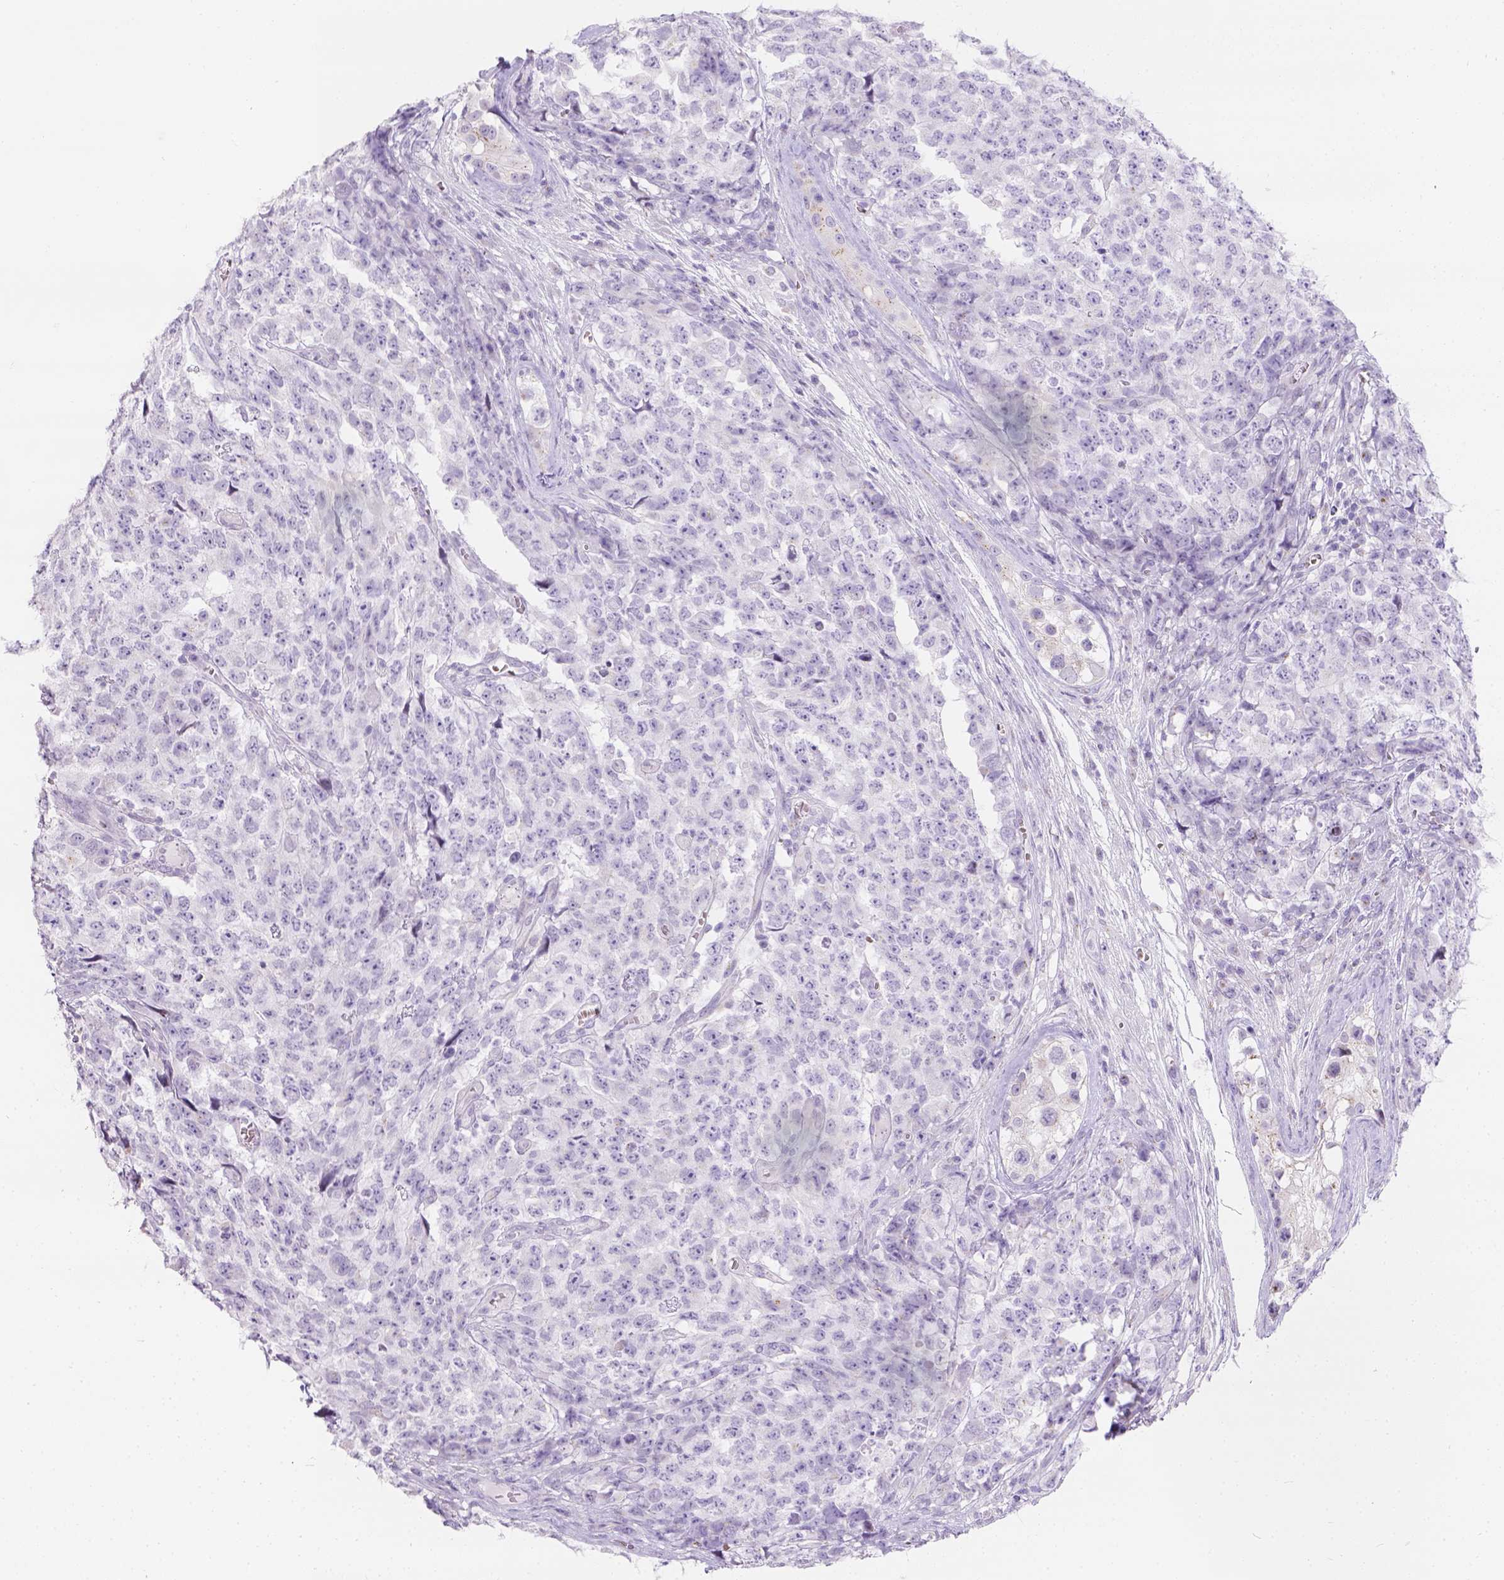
{"staining": {"intensity": "negative", "quantity": "none", "location": "none"}, "tissue": "testis cancer", "cell_type": "Tumor cells", "image_type": "cancer", "snomed": [{"axis": "morphology", "description": "Carcinoma, Embryonal, NOS"}, {"axis": "topography", "description": "Testis"}], "caption": "Testis embryonal carcinoma was stained to show a protein in brown. There is no significant staining in tumor cells. Nuclei are stained in blue.", "gene": "PHF7", "patient": {"sex": "male", "age": 23}}